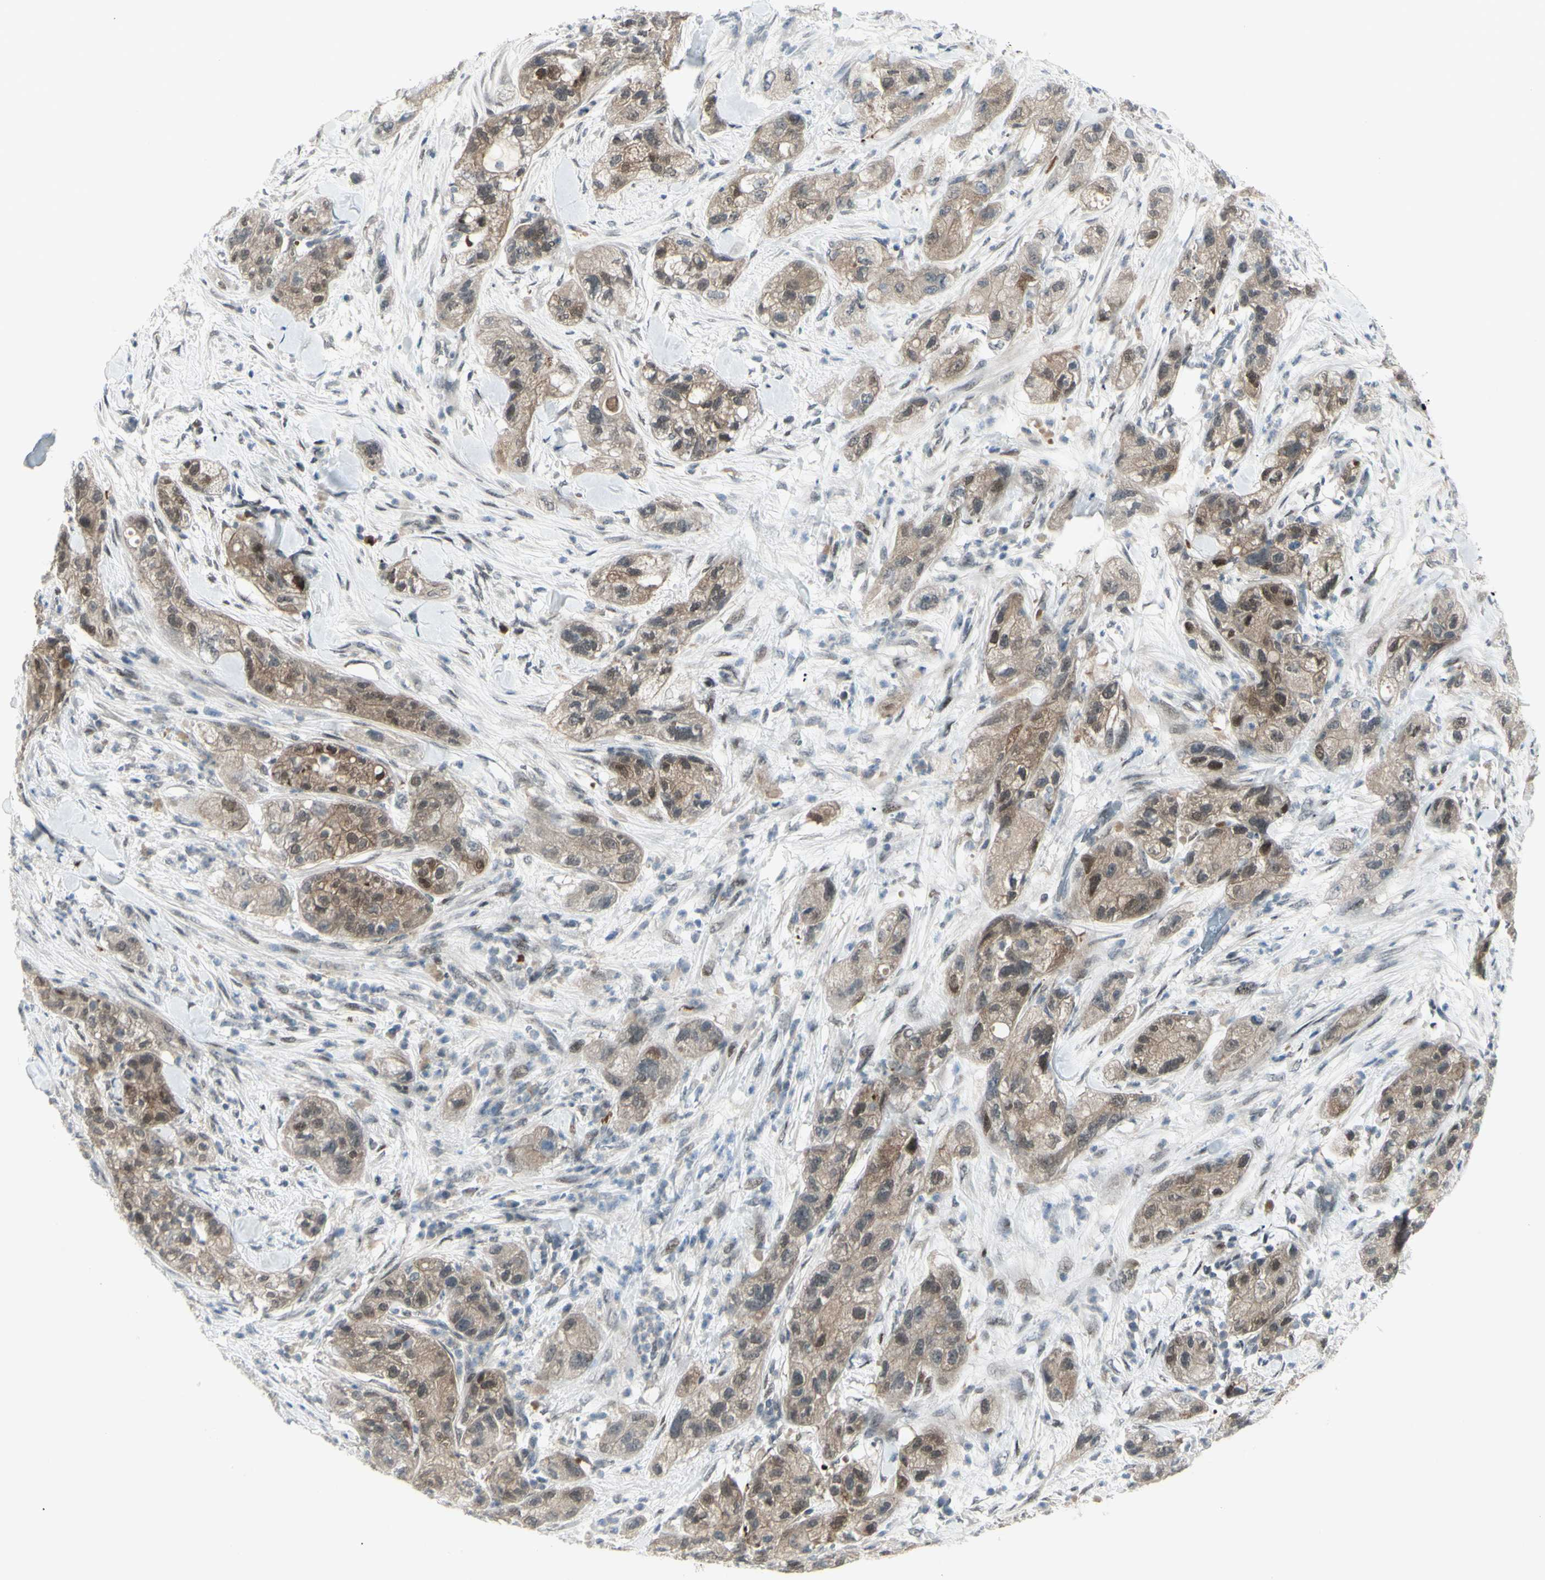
{"staining": {"intensity": "moderate", "quantity": ">75%", "location": "cytoplasmic/membranous"}, "tissue": "pancreatic cancer", "cell_type": "Tumor cells", "image_type": "cancer", "snomed": [{"axis": "morphology", "description": "Adenocarcinoma, NOS"}, {"axis": "topography", "description": "Pancreas"}], "caption": "Pancreatic cancer stained for a protein shows moderate cytoplasmic/membranous positivity in tumor cells.", "gene": "ETNK1", "patient": {"sex": "female", "age": 78}}